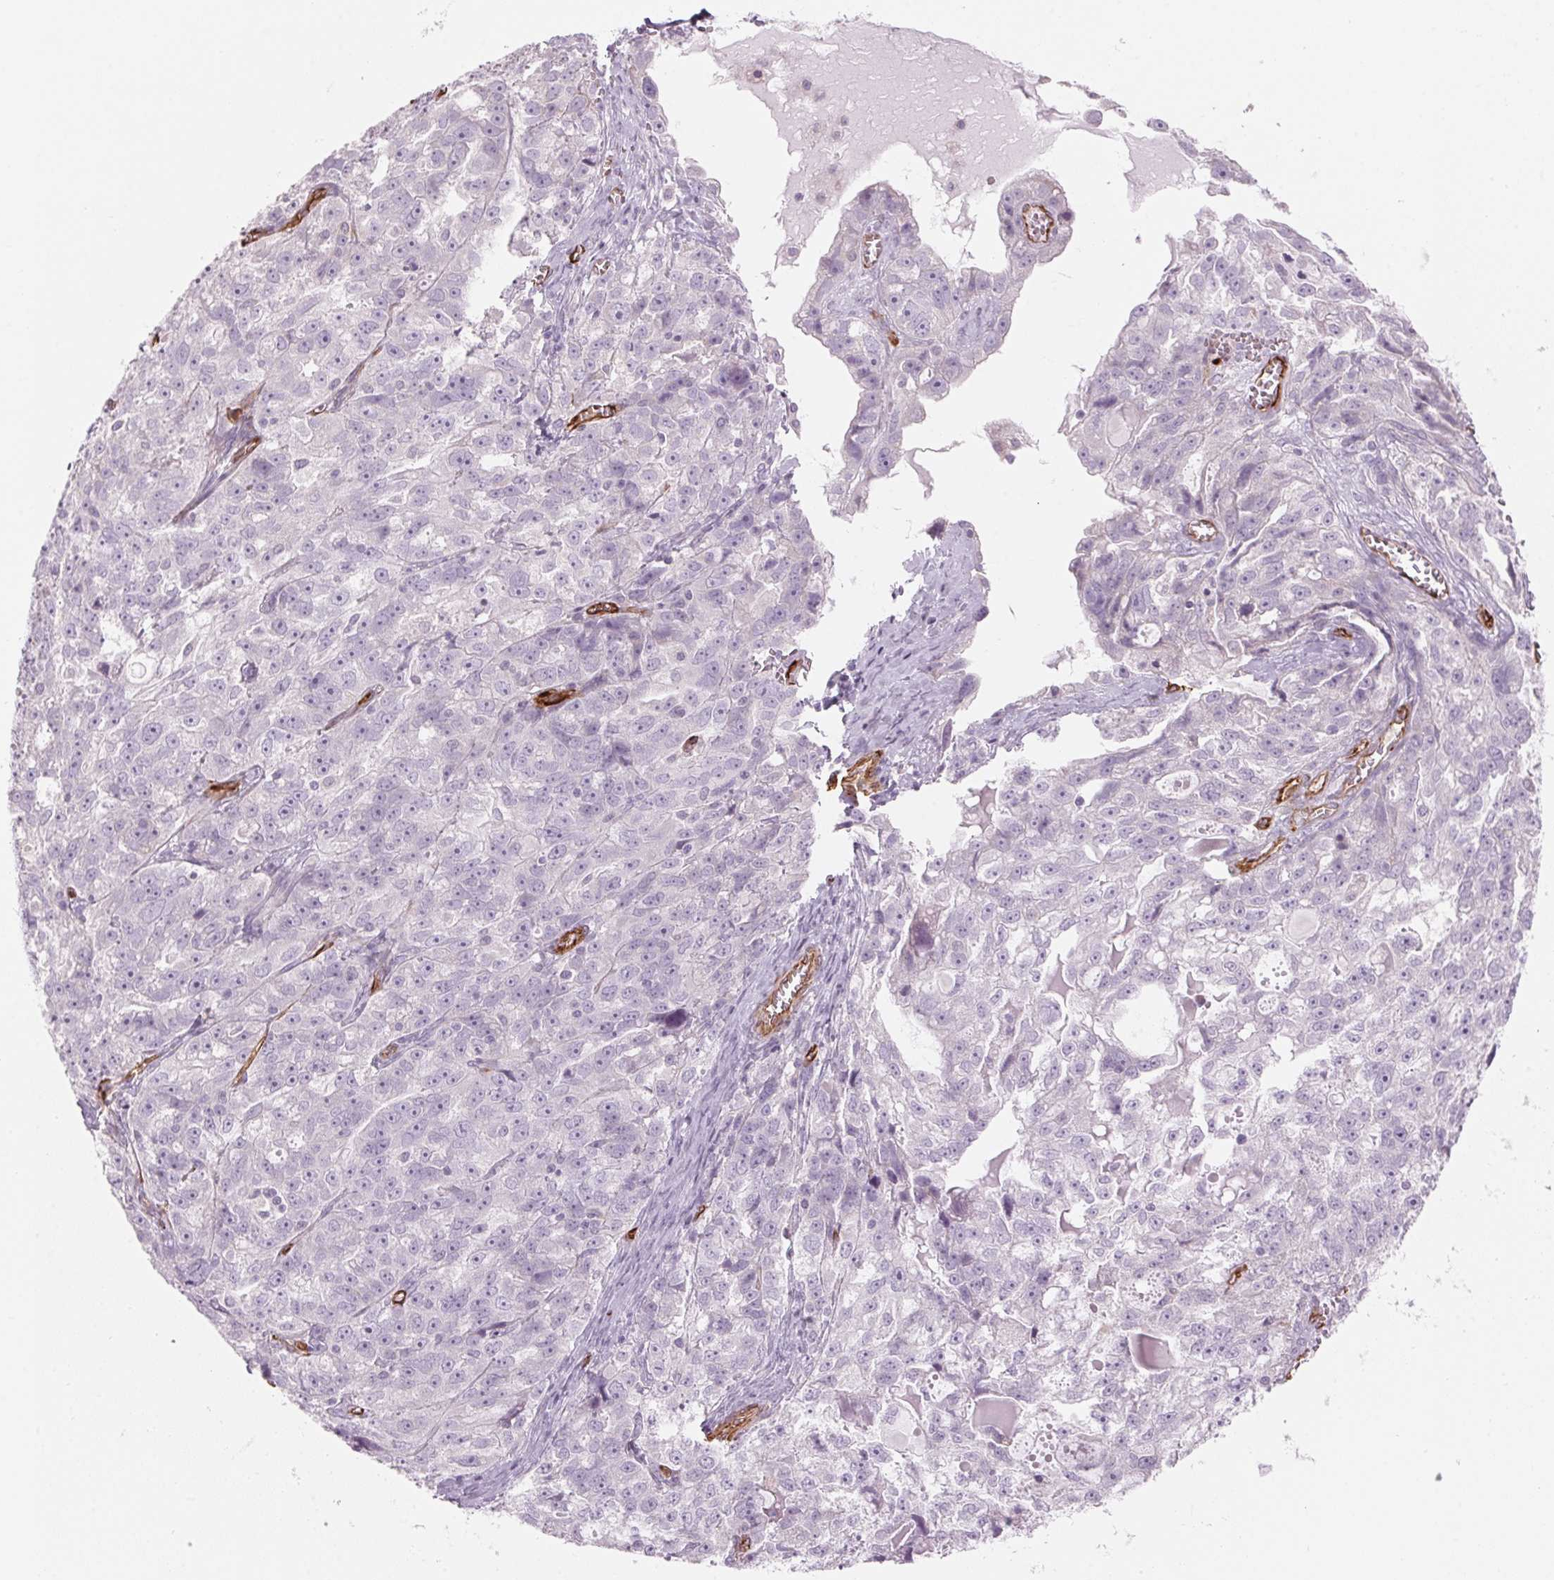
{"staining": {"intensity": "negative", "quantity": "none", "location": "none"}, "tissue": "ovarian cancer", "cell_type": "Tumor cells", "image_type": "cancer", "snomed": [{"axis": "morphology", "description": "Cystadenocarcinoma, serous, NOS"}, {"axis": "topography", "description": "Ovary"}], "caption": "This is a histopathology image of IHC staining of serous cystadenocarcinoma (ovarian), which shows no expression in tumor cells.", "gene": "CLPS", "patient": {"sex": "female", "age": 51}}